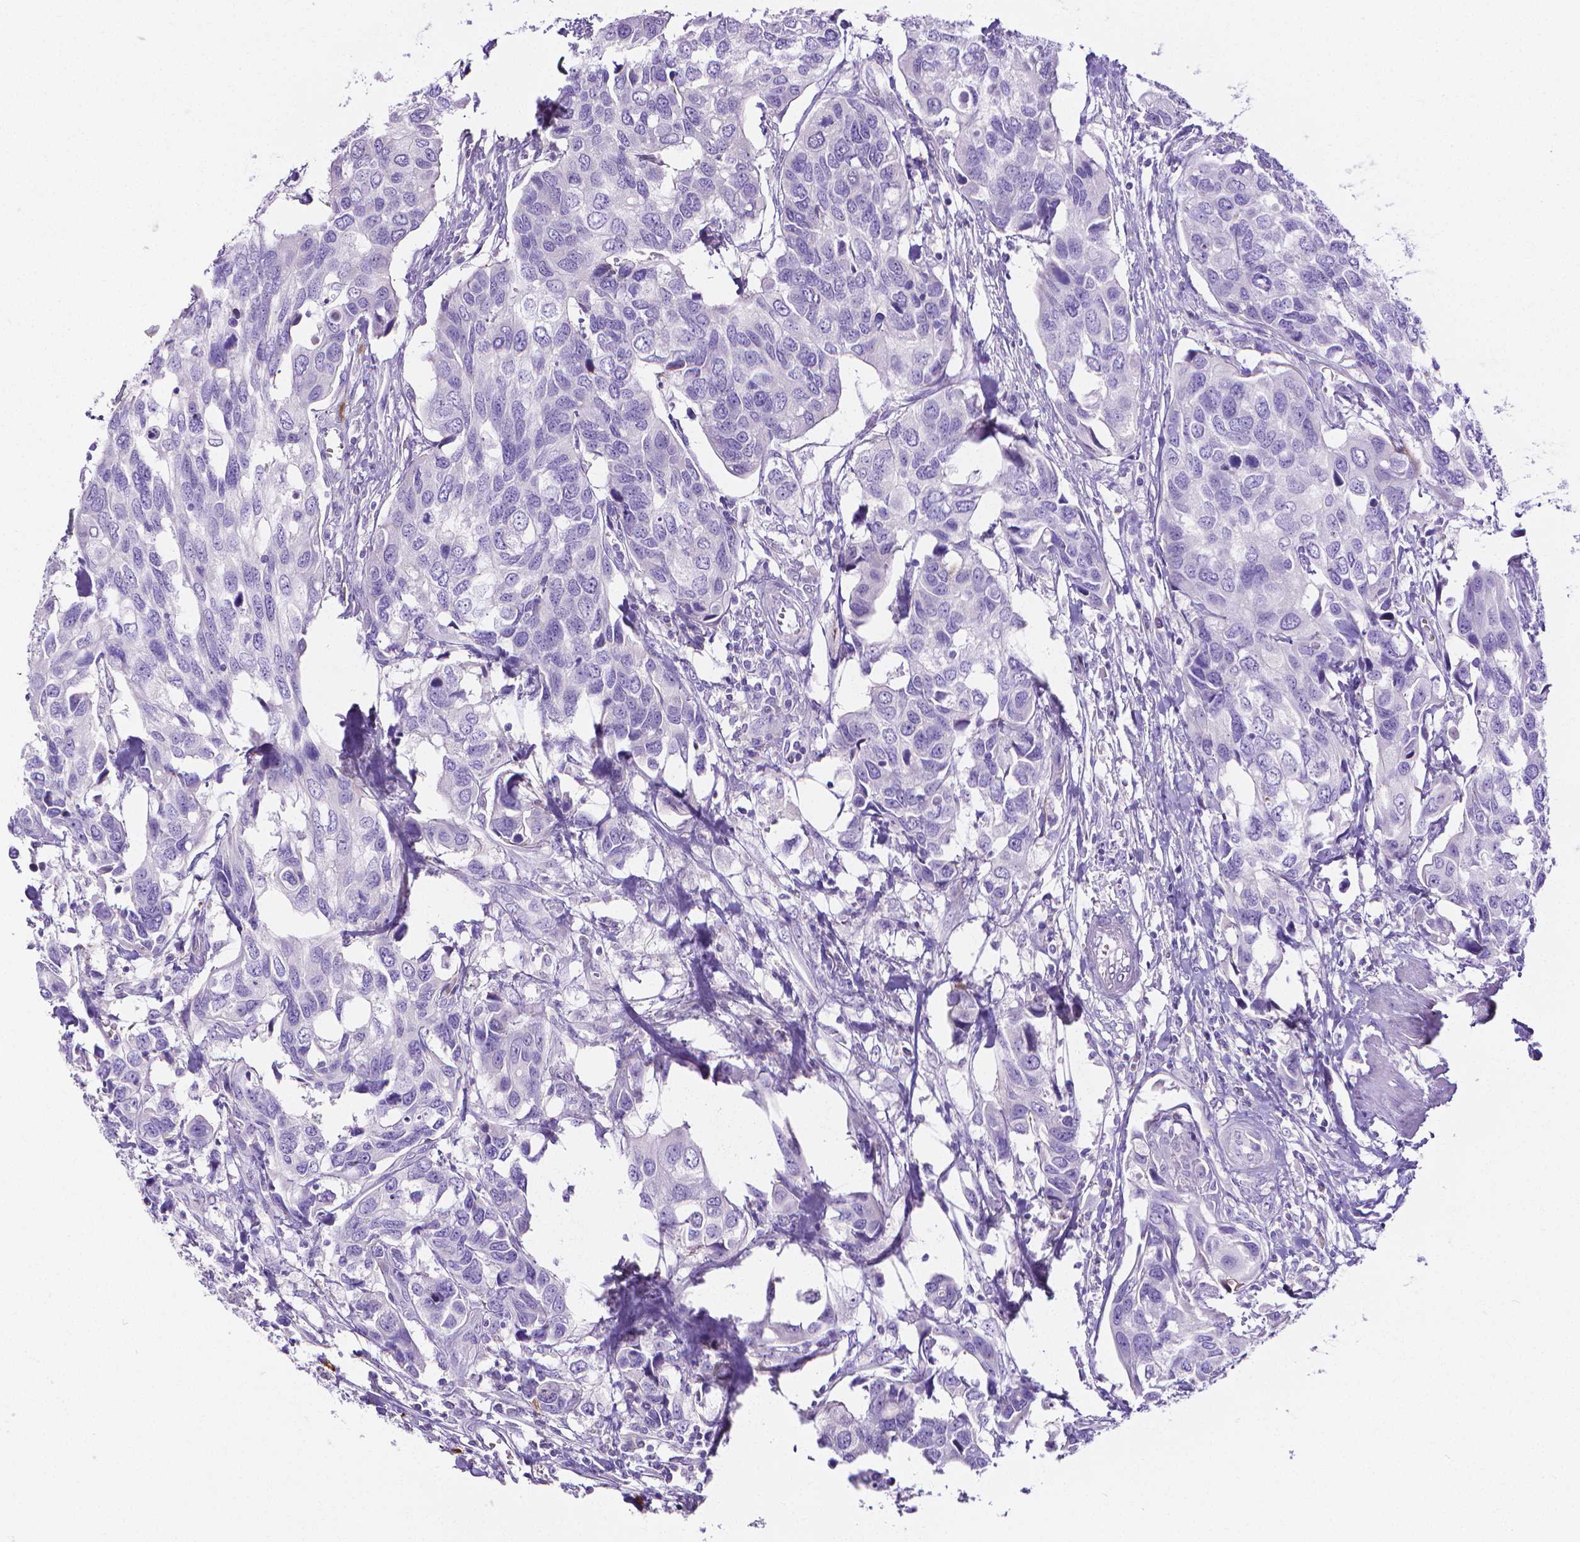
{"staining": {"intensity": "negative", "quantity": "none", "location": "none"}, "tissue": "urothelial cancer", "cell_type": "Tumor cells", "image_type": "cancer", "snomed": [{"axis": "morphology", "description": "Urothelial carcinoma, High grade"}, {"axis": "topography", "description": "Urinary bladder"}], "caption": "IHC photomicrograph of neoplastic tissue: high-grade urothelial carcinoma stained with DAB (3,3'-diaminobenzidine) exhibits no significant protein positivity in tumor cells.", "gene": "MMP9", "patient": {"sex": "male", "age": 60}}